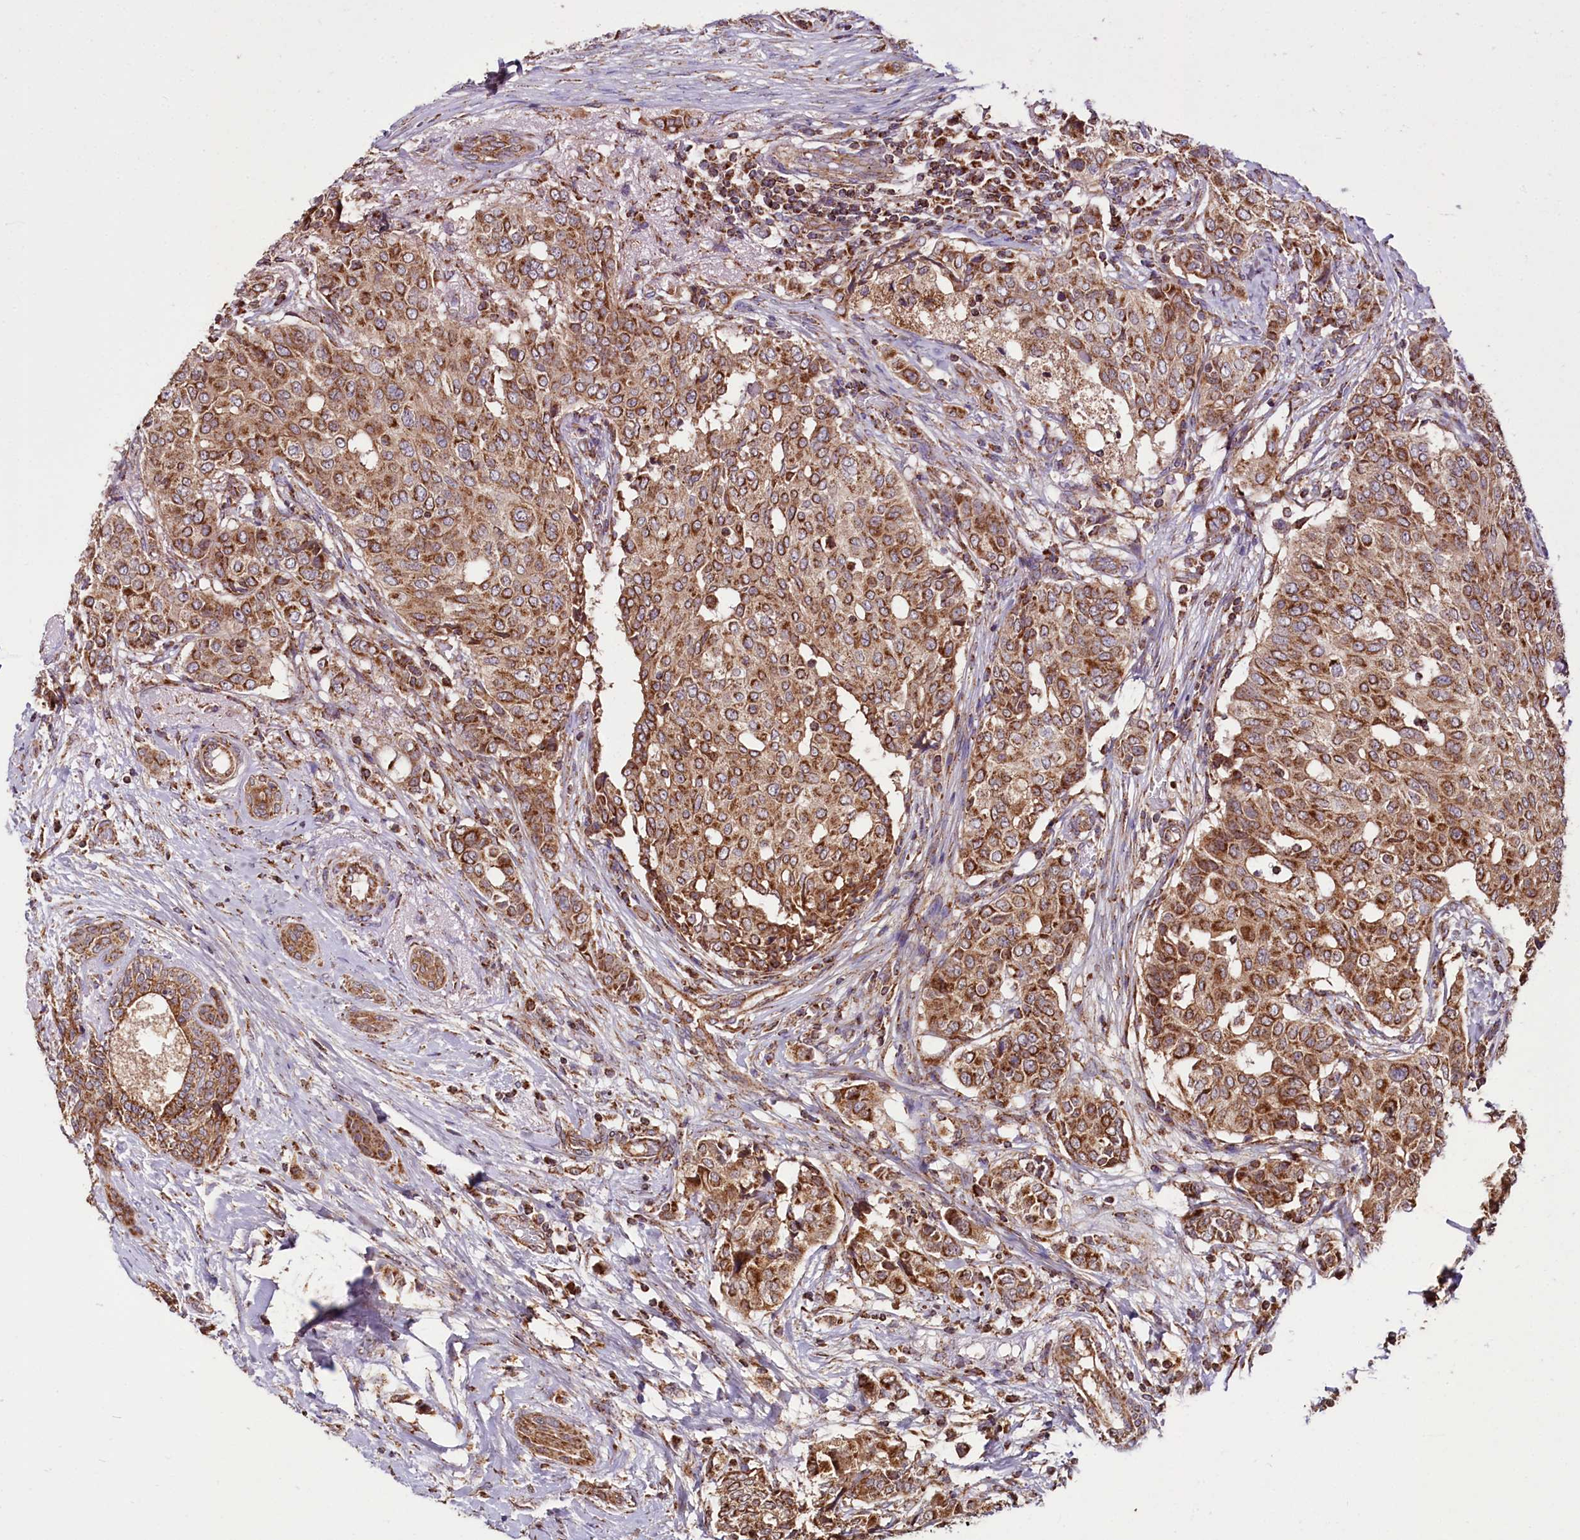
{"staining": {"intensity": "moderate", "quantity": ">75%", "location": "cytoplasmic/membranous"}, "tissue": "breast cancer", "cell_type": "Tumor cells", "image_type": "cancer", "snomed": [{"axis": "morphology", "description": "Lobular carcinoma"}, {"axis": "topography", "description": "Breast"}], "caption": "High-power microscopy captured an IHC photomicrograph of lobular carcinoma (breast), revealing moderate cytoplasmic/membranous positivity in approximately >75% of tumor cells.", "gene": "NUDT15", "patient": {"sex": "female", "age": 51}}